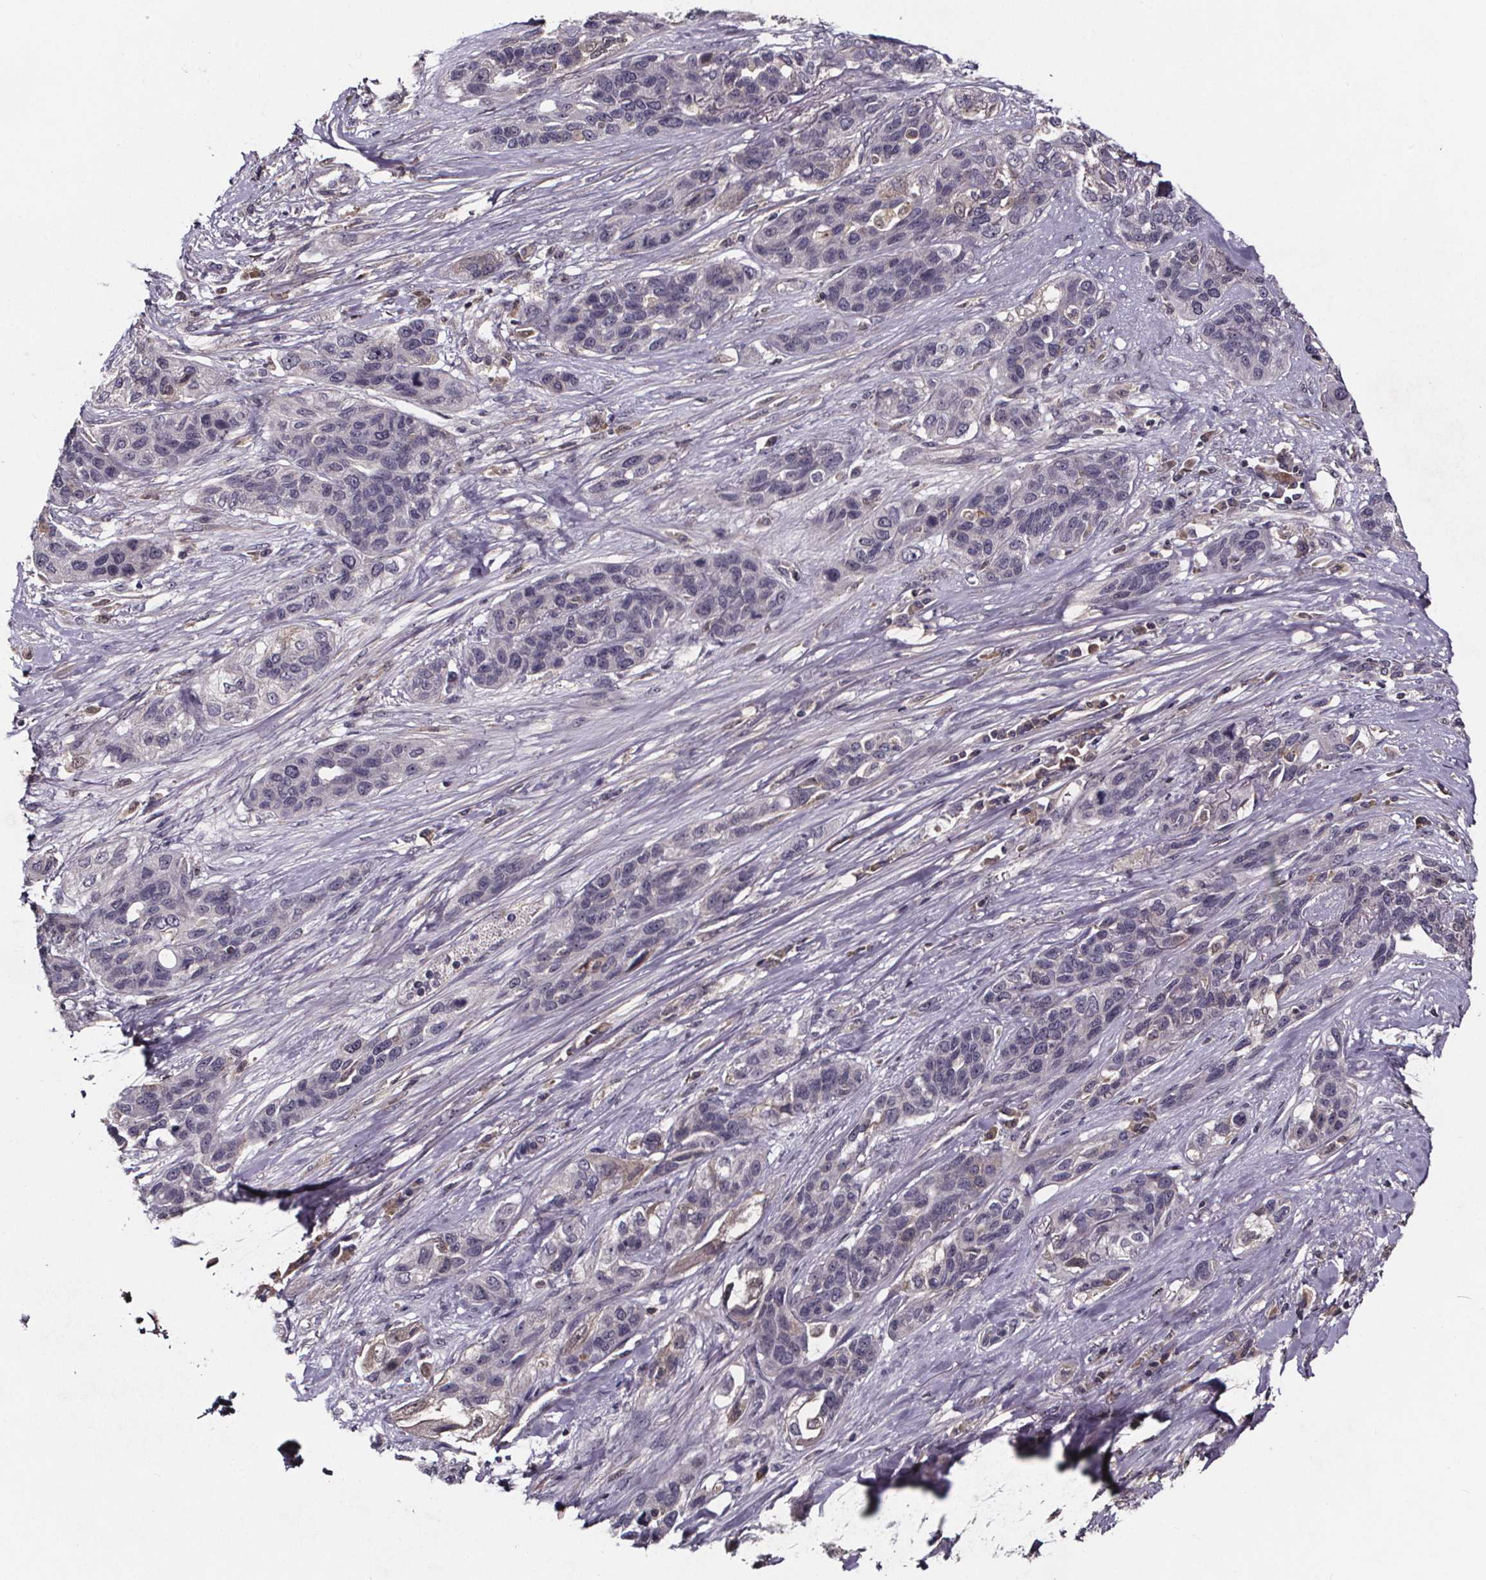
{"staining": {"intensity": "negative", "quantity": "none", "location": "none"}, "tissue": "lung cancer", "cell_type": "Tumor cells", "image_type": "cancer", "snomed": [{"axis": "morphology", "description": "Squamous cell carcinoma, NOS"}, {"axis": "topography", "description": "Lung"}], "caption": "Immunohistochemistry (IHC) of squamous cell carcinoma (lung) displays no positivity in tumor cells.", "gene": "NPHP4", "patient": {"sex": "female", "age": 70}}